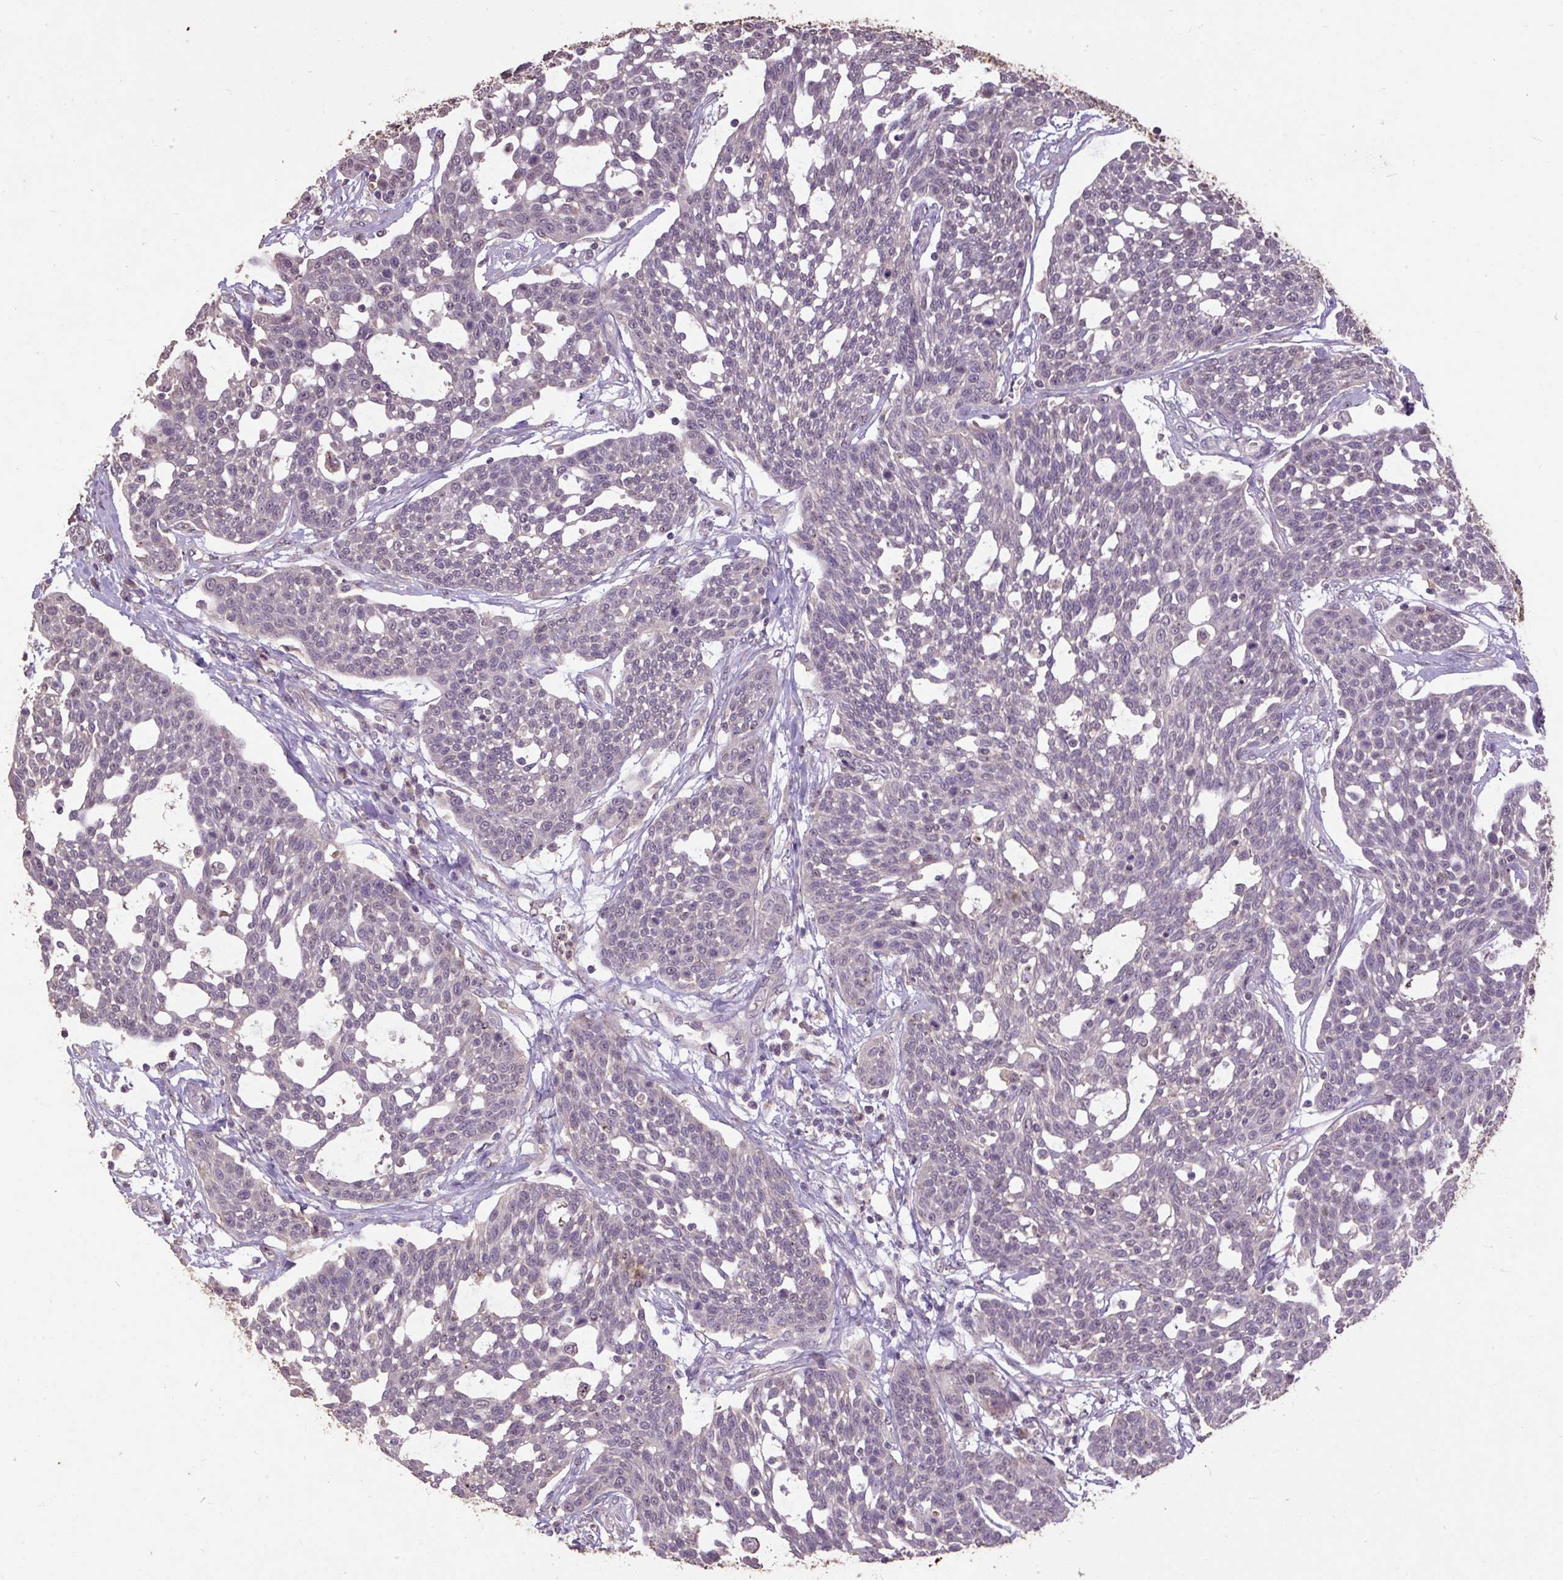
{"staining": {"intensity": "negative", "quantity": "none", "location": "none"}, "tissue": "cervical cancer", "cell_type": "Tumor cells", "image_type": "cancer", "snomed": [{"axis": "morphology", "description": "Squamous cell carcinoma, NOS"}, {"axis": "topography", "description": "Cervix"}], "caption": "This histopathology image is of cervical cancer stained with immunohistochemistry to label a protein in brown with the nuclei are counter-stained blue. There is no expression in tumor cells.", "gene": "LRTM2", "patient": {"sex": "female", "age": 34}}